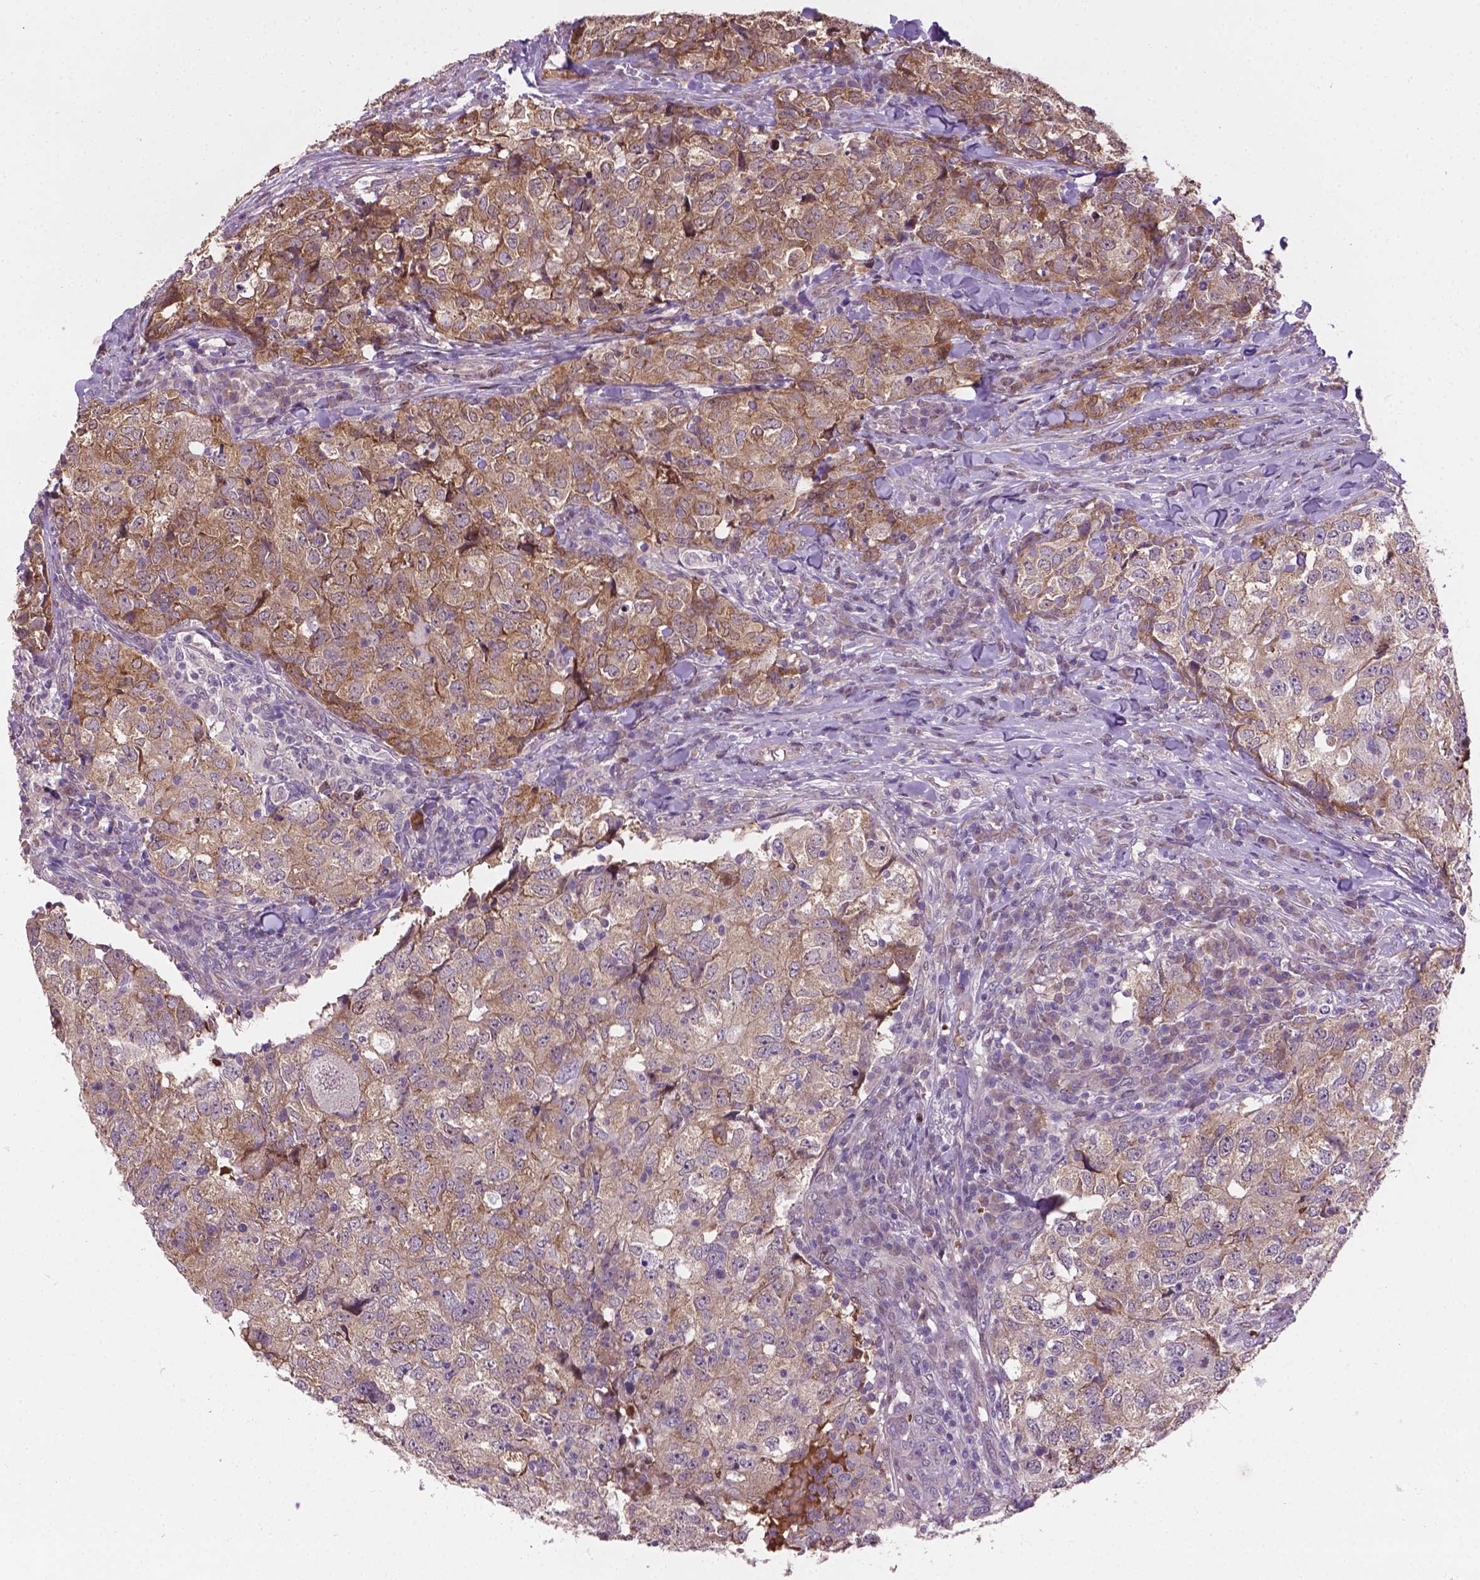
{"staining": {"intensity": "weak", "quantity": "25%-75%", "location": "cytoplasmic/membranous"}, "tissue": "breast cancer", "cell_type": "Tumor cells", "image_type": "cancer", "snomed": [{"axis": "morphology", "description": "Duct carcinoma"}, {"axis": "topography", "description": "Breast"}], "caption": "The photomicrograph exhibits immunohistochemical staining of breast invasive ductal carcinoma. There is weak cytoplasmic/membranous staining is appreciated in approximately 25%-75% of tumor cells.", "gene": "IRF6", "patient": {"sex": "female", "age": 30}}